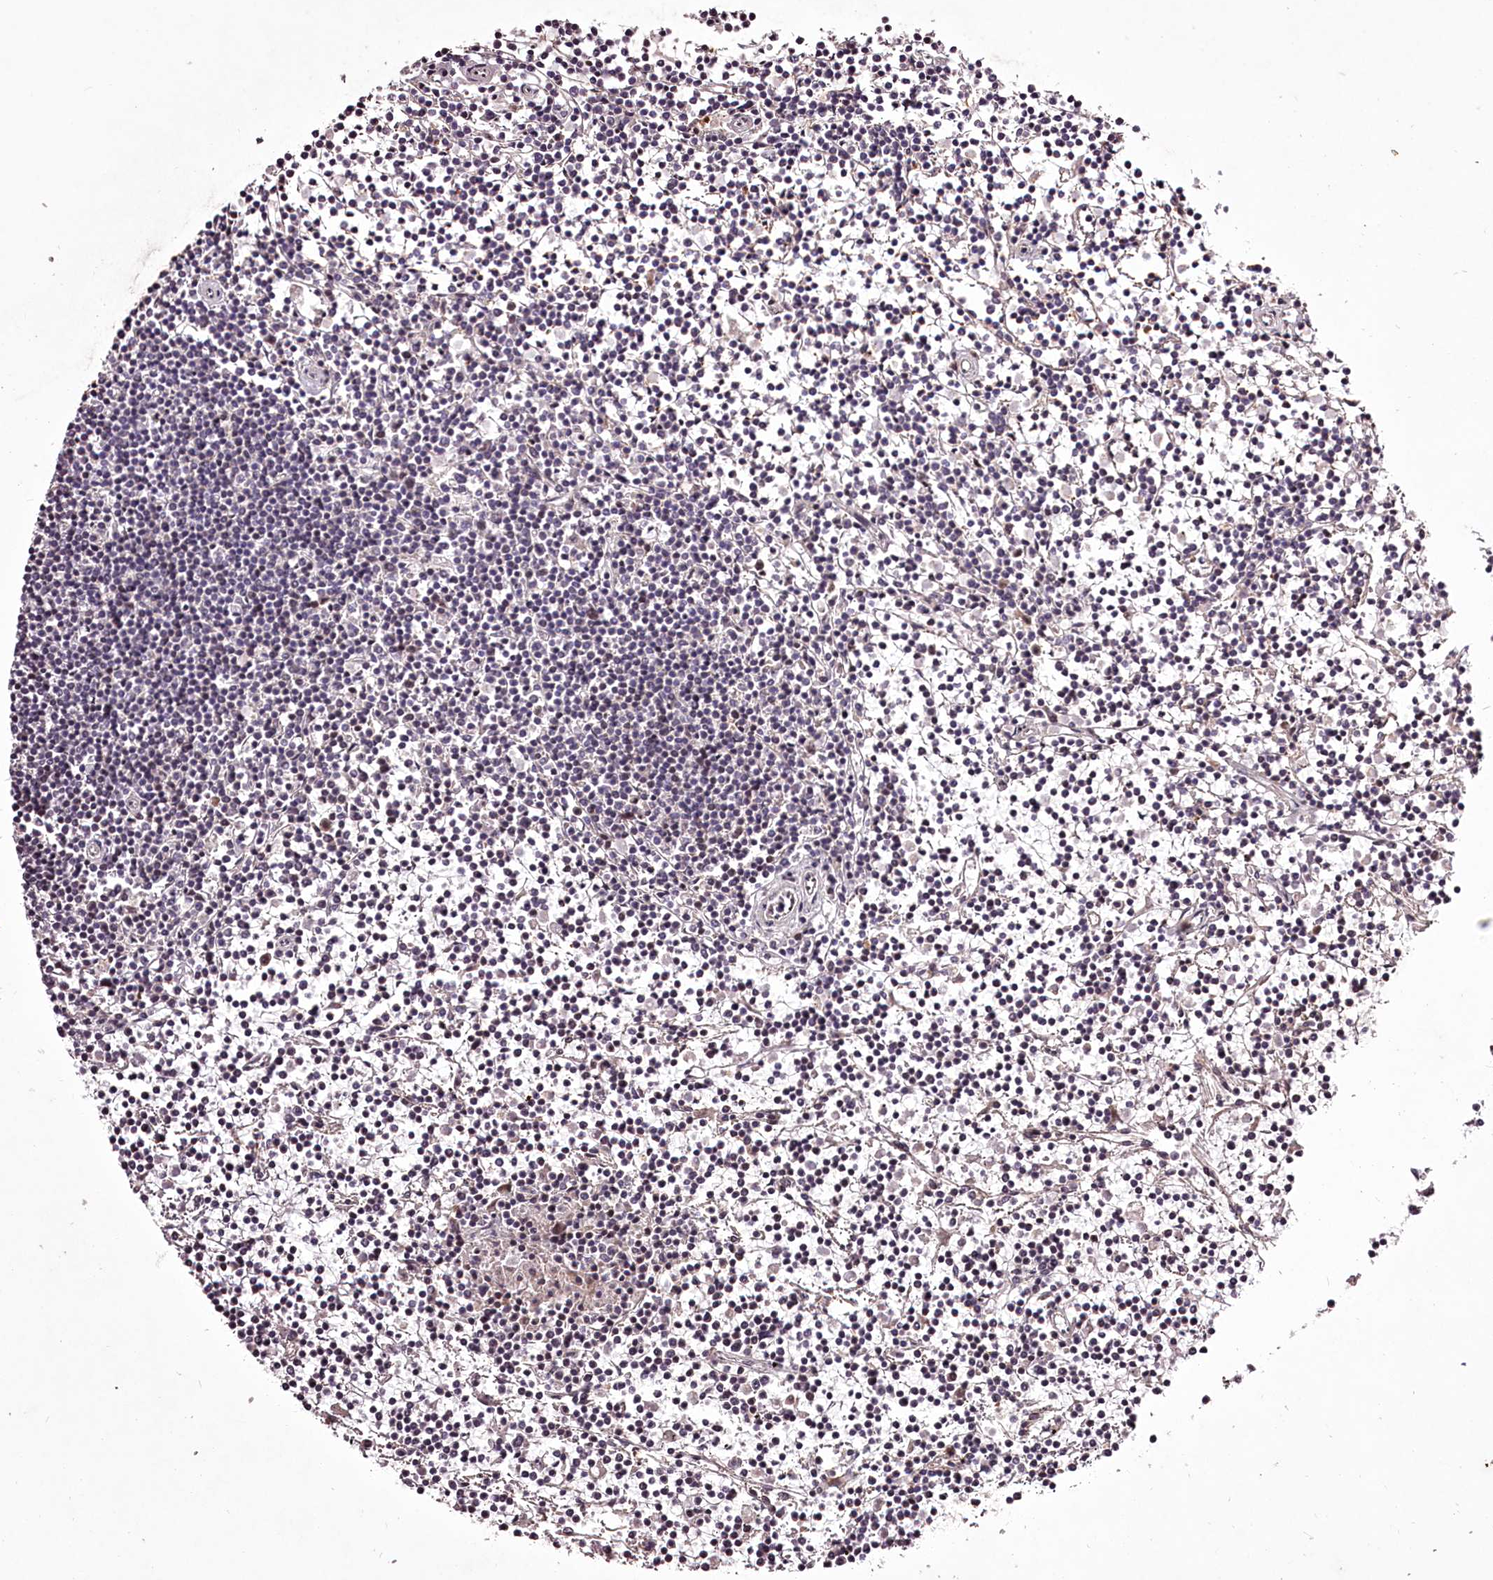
{"staining": {"intensity": "negative", "quantity": "none", "location": "none"}, "tissue": "lymphoma", "cell_type": "Tumor cells", "image_type": "cancer", "snomed": [{"axis": "morphology", "description": "Malignant lymphoma, non-Hodgkin's type, Low grade"}, {"axis": "topography", "description": "Spleen"}], "caption": "DAB (3,3'-diaminobenzidine) immunohistochemical staining of human malignant lymphoma, non-Hodgkin's type (low-grade) shows no significant positivity in tumor cells. (Stains: DAB immunohistochemistry (IHC) with hematoxylin counter stain, Microscopy: brightfield microscopy at high magnification).", "gene": "ADRA1D", "patient": {"sex": "female", "age": 19}}